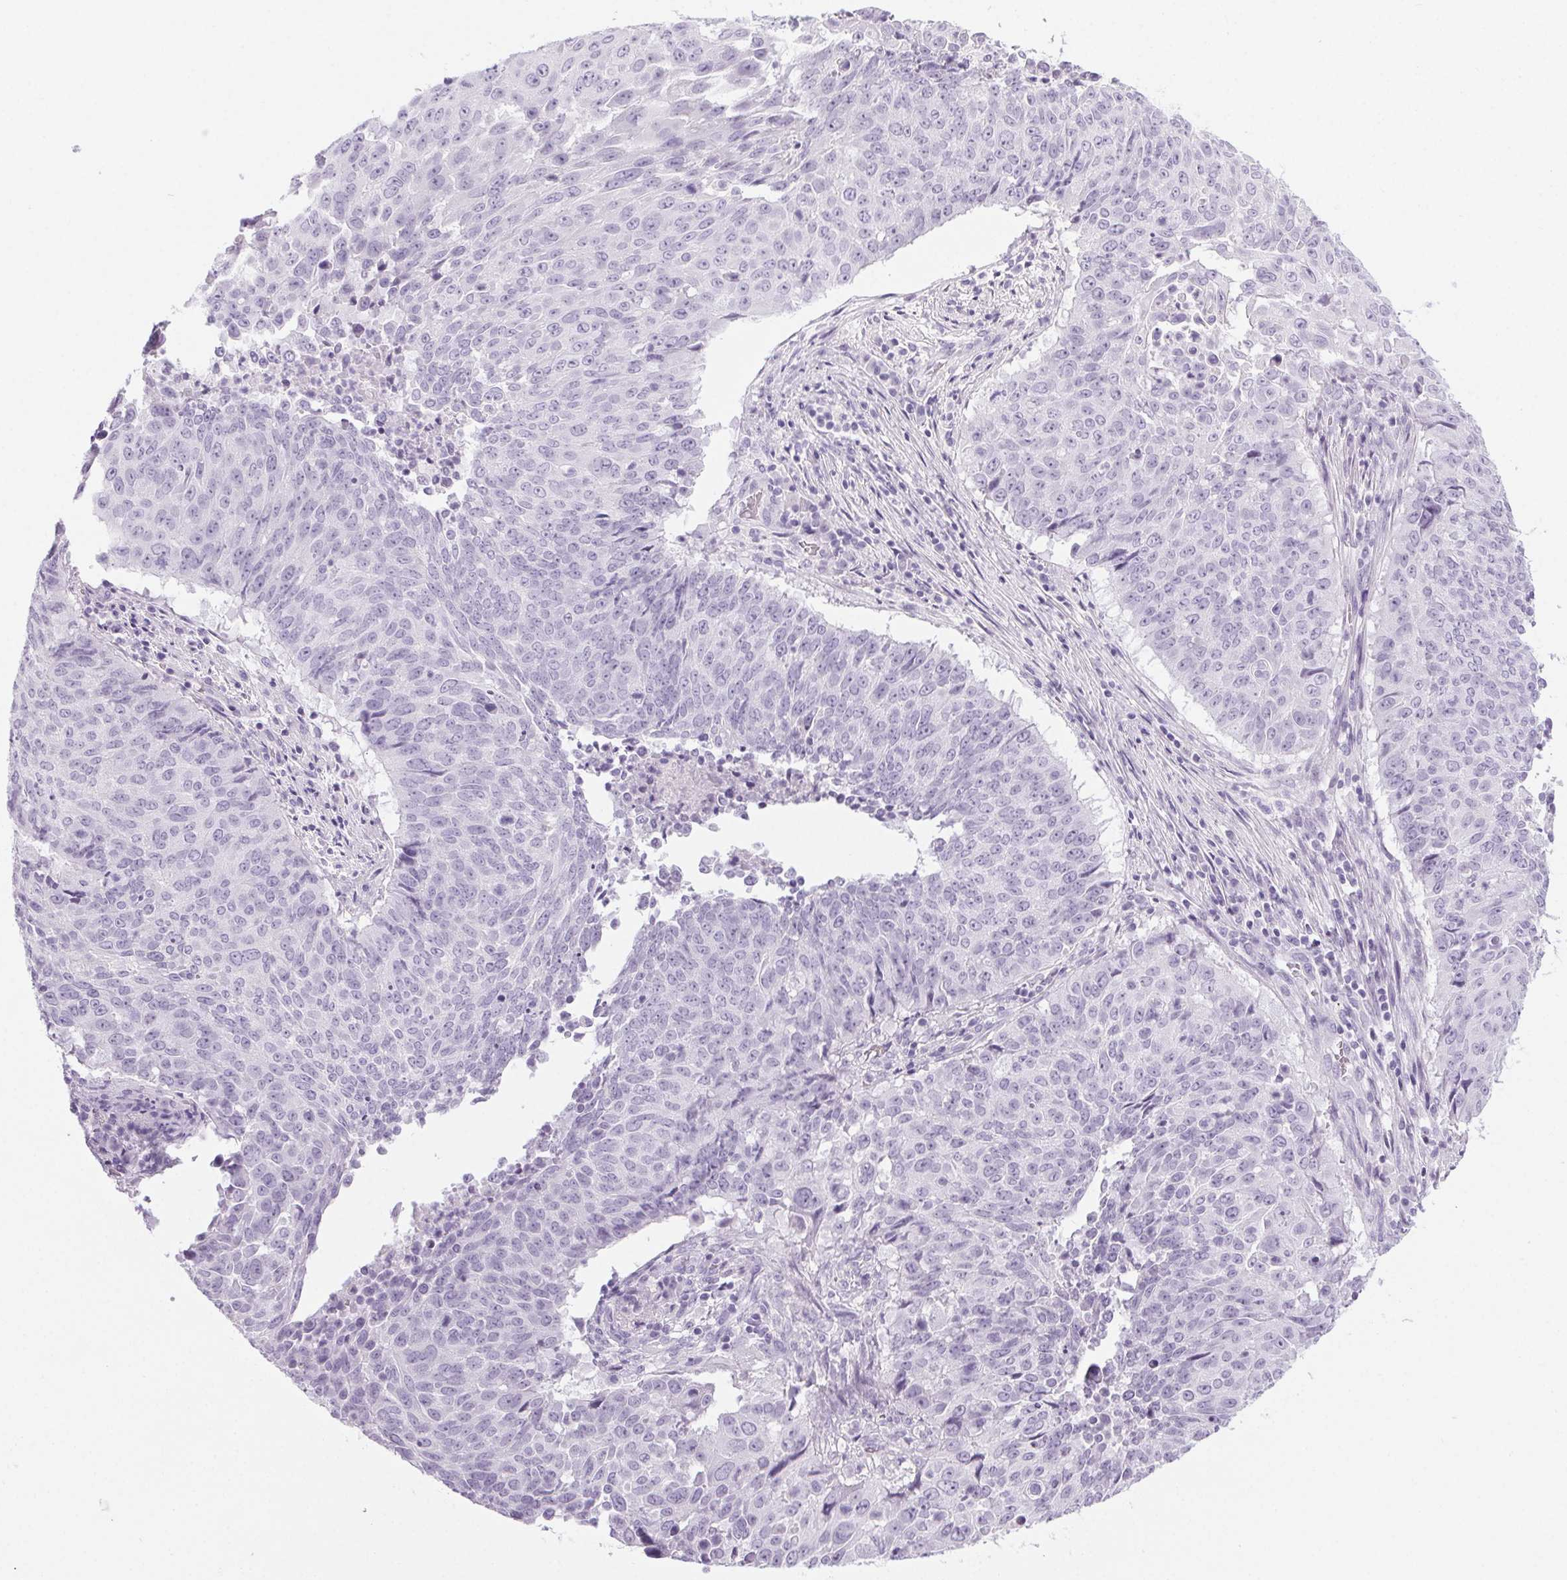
{"staining": {"intensity": "negative", "quantity": "none", "location": "none"}, "tissue": "lung cancer", "cell_type": "Tumor cells", "image_type": "cancer", "snomed": [{"axis": "morphology", "description": "Normal tissue, NOS"}, {"axis": "morphology", "description": "Squamous cell carcinoma, NOS"}, {"axis": "topography", "description": "Bronchus"}, {"axis": "topography", "description": "Lung"}], "caption": "Immunohistochemistry (IHC) of human squamous cell carcinoma (lung) exhibits no staining in tumor cells.", "gene": "LRP2", "patient": {"sex": "male", "age": 64}}